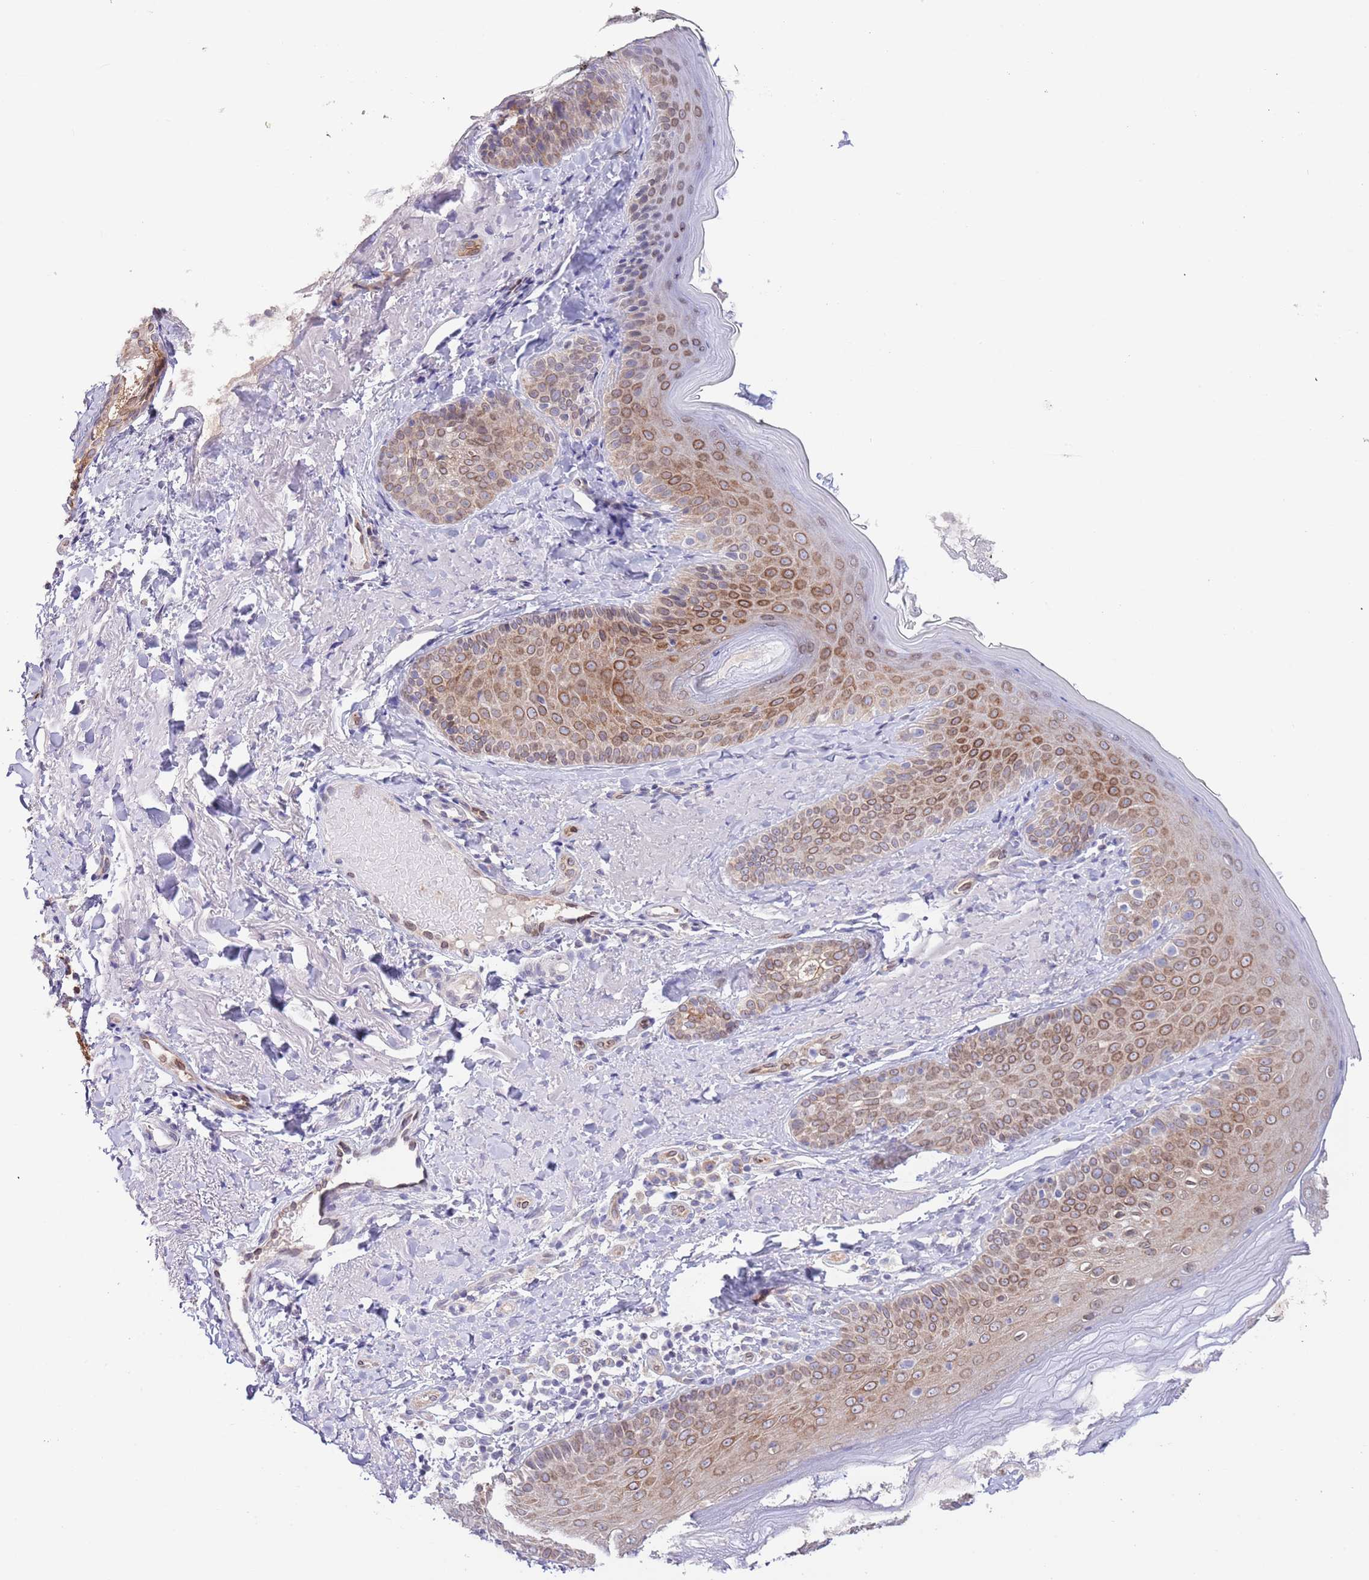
{"staining": {"intensity": "negative", "quantity": "none", "location": "none"}, "tissue": "skin", "cell_type": "Fibroblasts", "image_type": "normal", "snomed": [{"axis": "morphology", "description": "Normal tissue, NOS"}, {"axis": "topography", "description": "Skin"}], "caption": "Immunohistochemistry micrograph of benign skin stained for a protein (brown), which exhibits no expression in fibroblasts. The staining was performed using DAB (3,3'-diaminobenzidine) to visualize the protein expression in brown, while the nuclei were stained in blue with hematoxylin (Magnification: 20x).", "gene": "EBPL", "patient": {"sex": "male", "age": 57}}